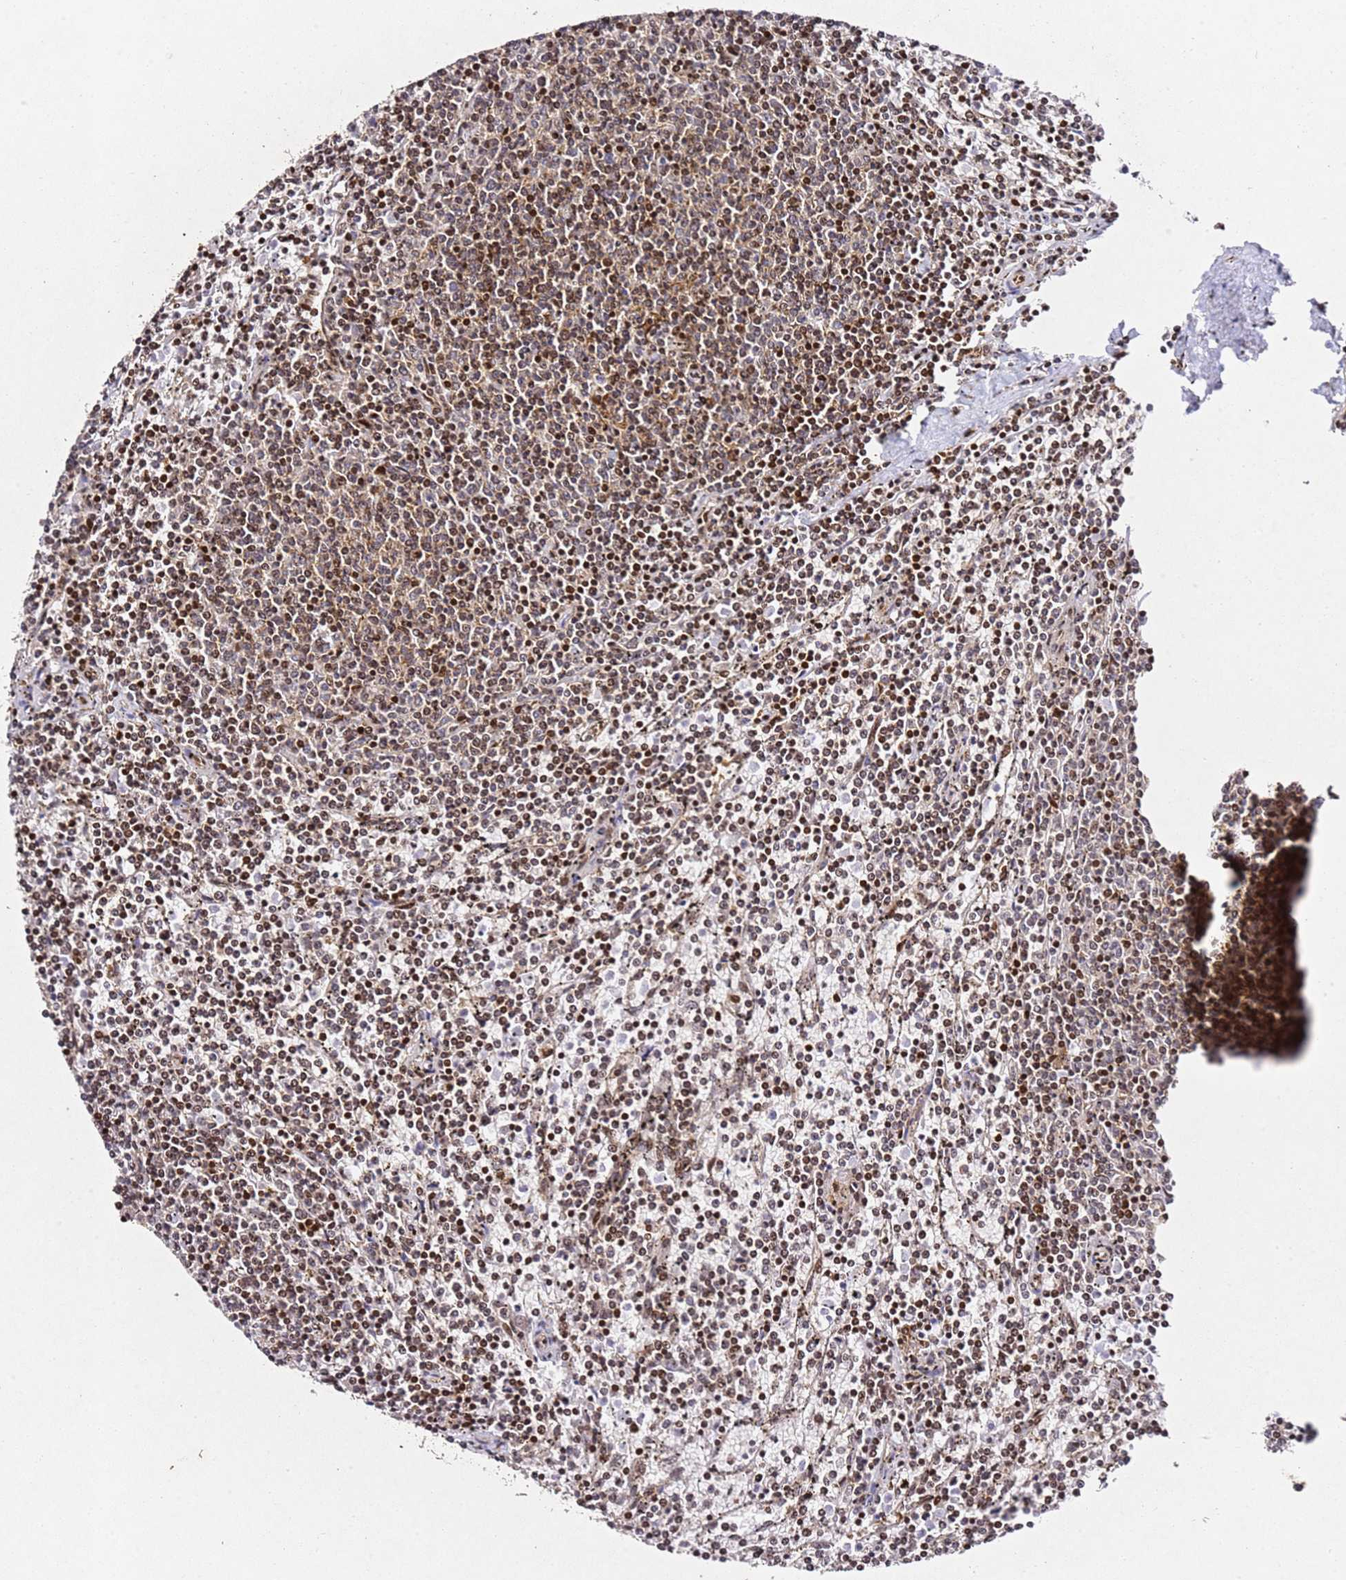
{"staining": {"intensity": "moderate", "quantity": "25%-75%", "location": "nuclear"}, "tissue": "lymphoma", "cell_type": "Tumor cells", "image_type": "cancer", "snomed": [{"axis": "morphology", "description": "Malignant lymphoma, non-Hodgkin's type, Low grade"}, {"axis": "topography", "description": "Spleen"}], "caption": "Immunohistochemistry (IHC) staining of malignant lymphoma, non-Hodgkin's type (low-grade), which shows medium levels of moderate nuclear expression in approximately 25%-75% of tumor cells indicating moderate nuclear protein staining. The staining was performed using DAB (brown) for protein detection and nuclei were counterstained in hematoxylin (blue).", "gene": "ZNF296", "patient": {"sex": "female", "age": 50}}